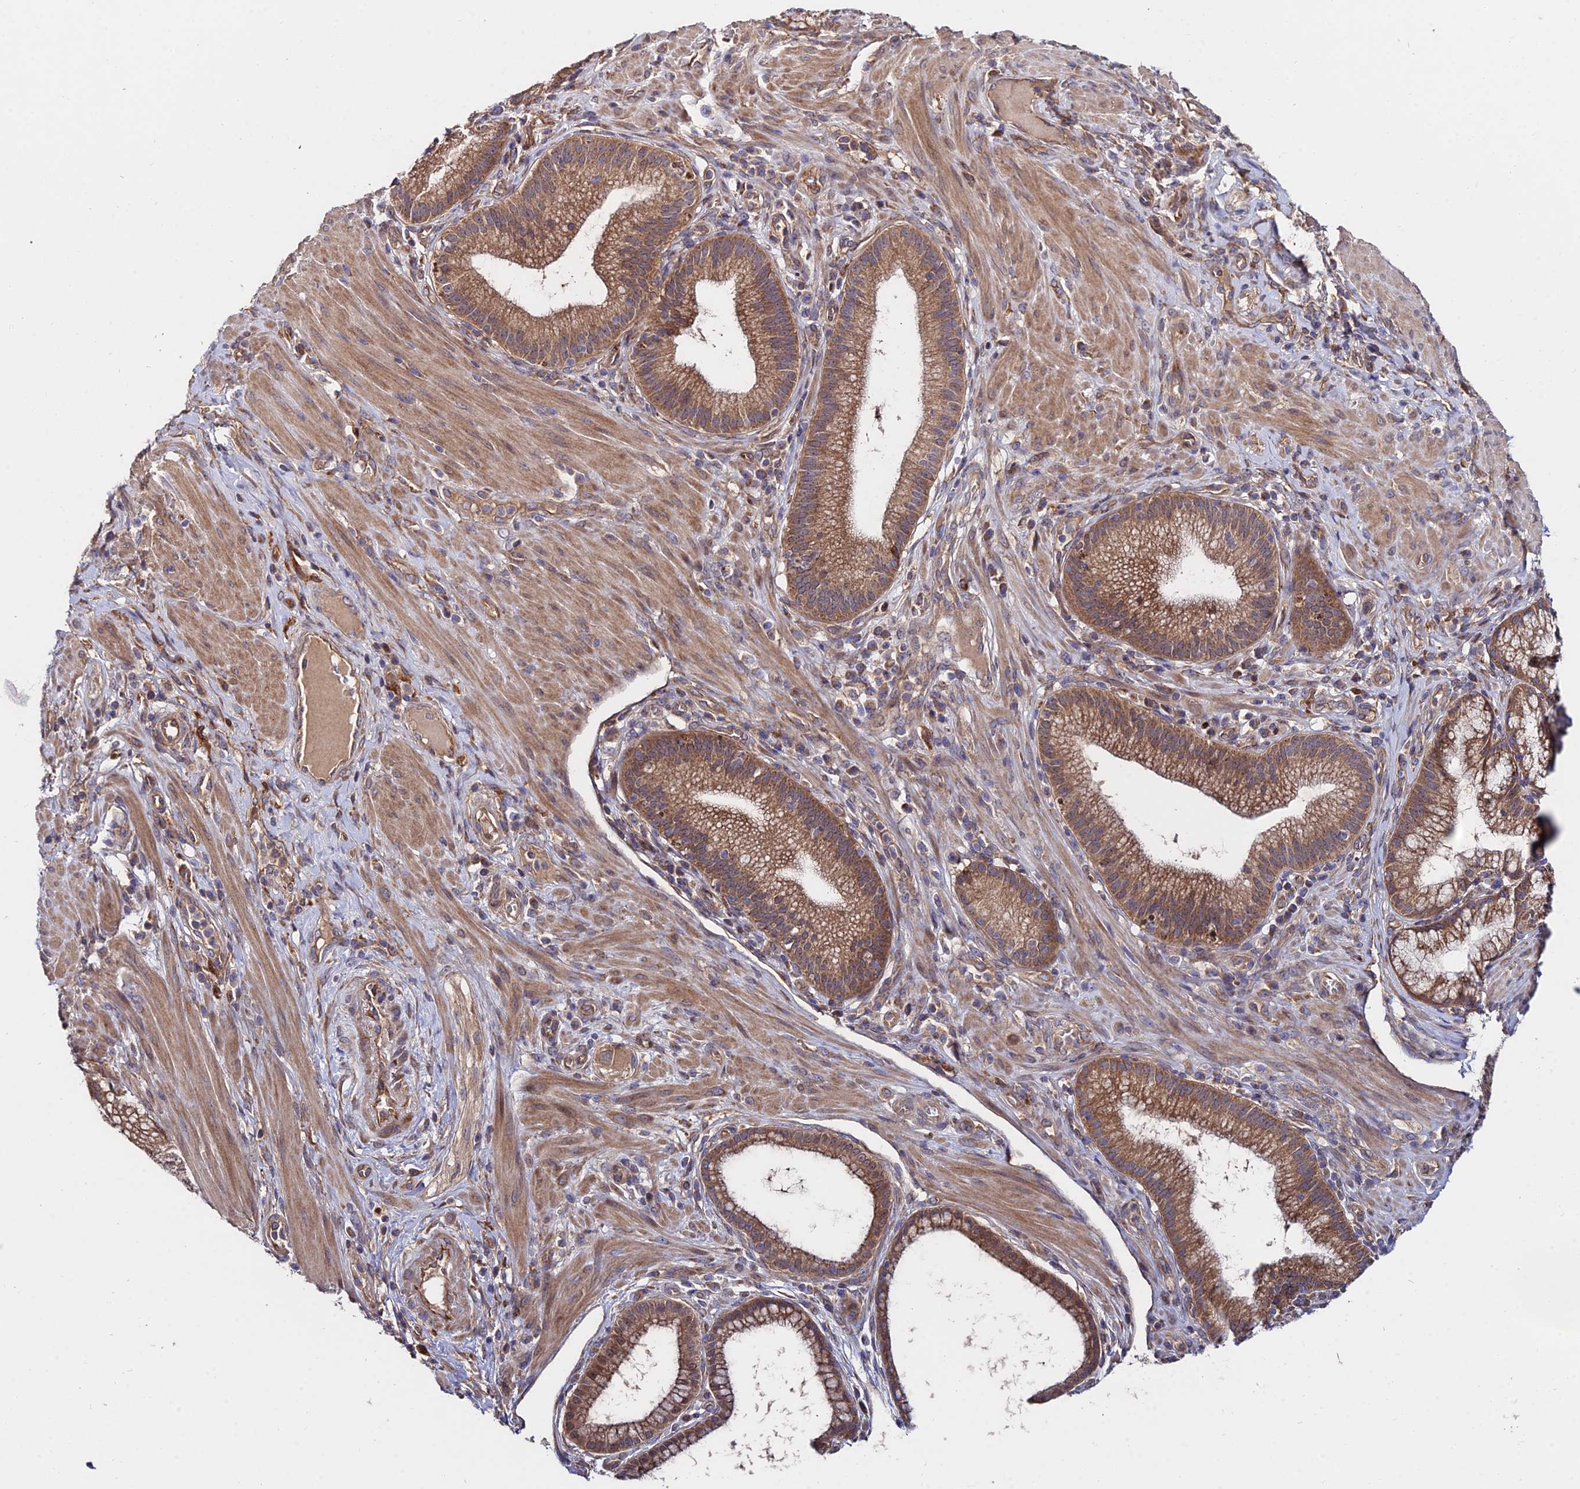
{"staining": {"intensity": "moderate", "quantity": ">75%", "location": "cytoplasmic/membranous"}, "tissue": "pancreatic cancer", "cell_type": "Tumor cells", "image_type": "cancer", "snomed": [{"axis": "morphology", "description": "Adenocarcinoma, NOS"}, {"axis": "topography", "description": "Pancreas"}], "caption": "About >75% of tumor cells in pancreatic cancer (adenocarcinoma) display moderate cytoplasmic/membranous protein positivity as visualized by brown immunohistochemical staining.", "gene": "CDC37L1", "patient": {"sex": "male", "age": 72}}